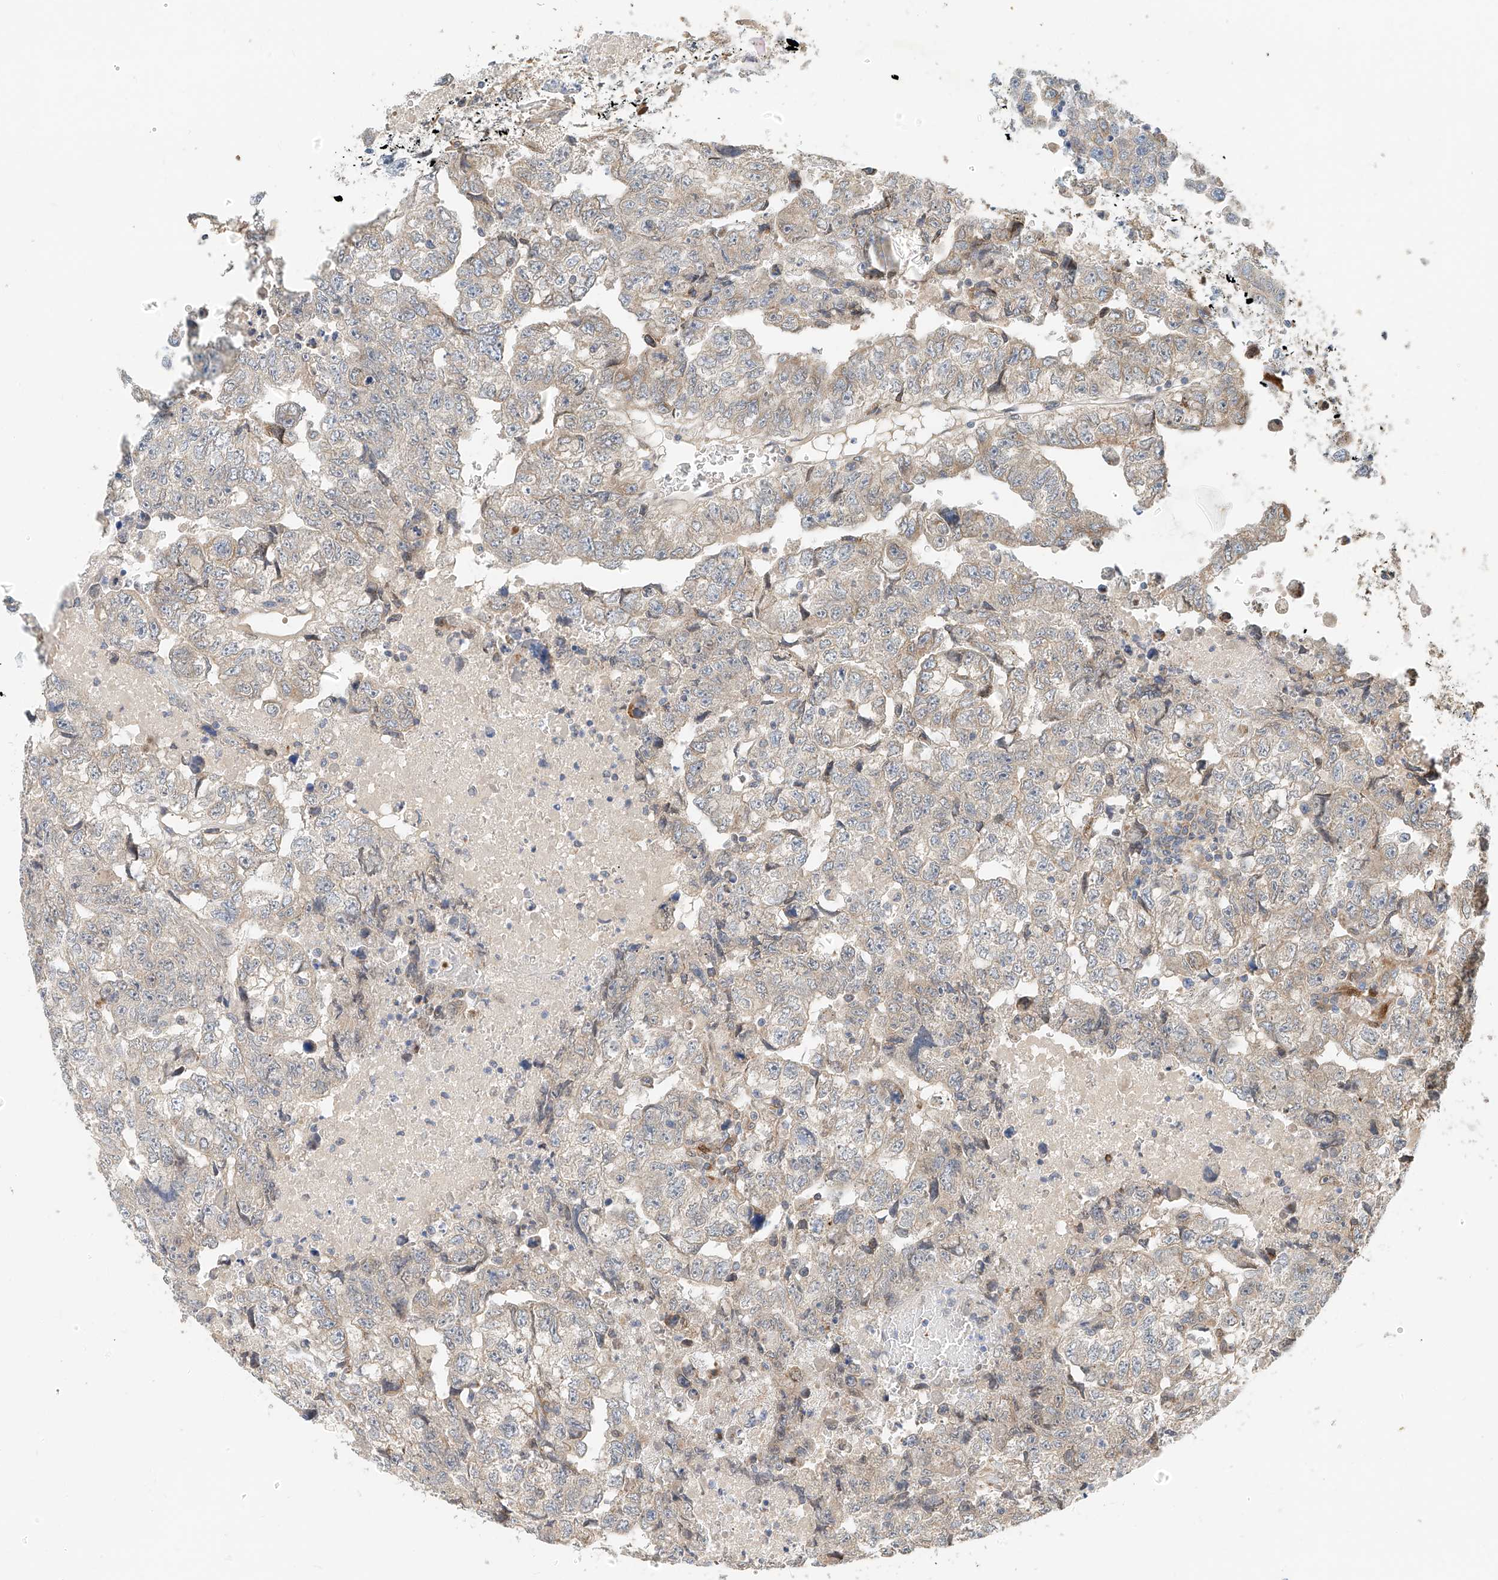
{"staining": {"intensity": "weak", "quantity": "<25%", "location": "cytoplasmic/membranous"}, "tissue": "testis cancer", "cell_type": "Tumor cells", "image_type": "cancer", "snomed": [{"axis": "morphology", "description": "Carcinoma, Embryonal, NOS"}, {"axis": "topography", "description": "Testis"}], "caption": "DAB (3,3'-diaminobenzidine) immunohistochemical staining of human testis cancer (embryonal carcinoma) reveals no significant positivity in tumor cells.", "gene": "PPA2", "patient": {"sex": "male", "age": 36}}